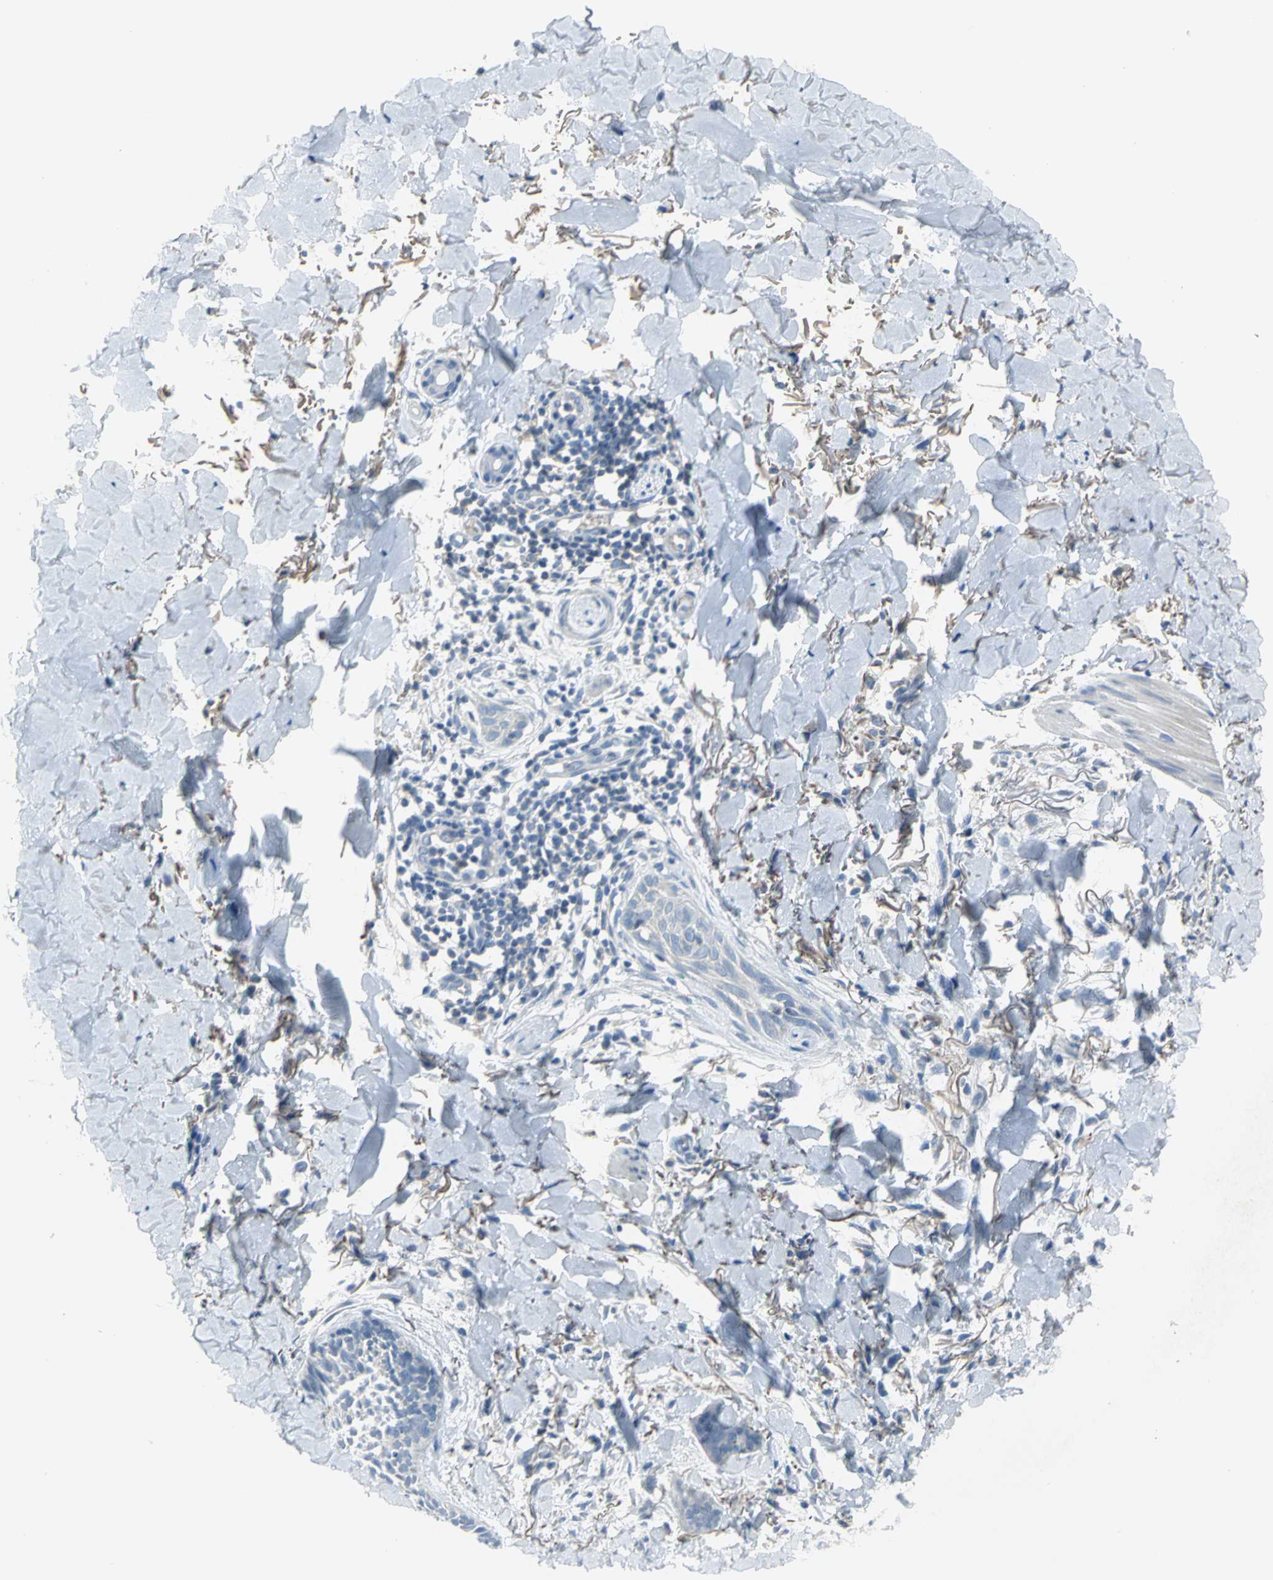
{"staining": {"intensity": "negative", "quantity": "none", "location": "none"}, "tissue": "skin cancer", "cell_type": "Tumor cells", "image_type": "cancer", "snomed": [{"axis": "morphology", "description": "Normal tissue, NOS"}, {"axis": "morphology", "description": "Basal cell carcinoma"}, {"axis": "topography", "description": "Skin"}], "caption": "IHC histopathology image of human skin cancer (basal cell carcinoma) stained for a protein (brown), which exhibits no expression in tumor cells.", "gene": "ZIC1", "patient": {"sex": "male", "age": 71}}